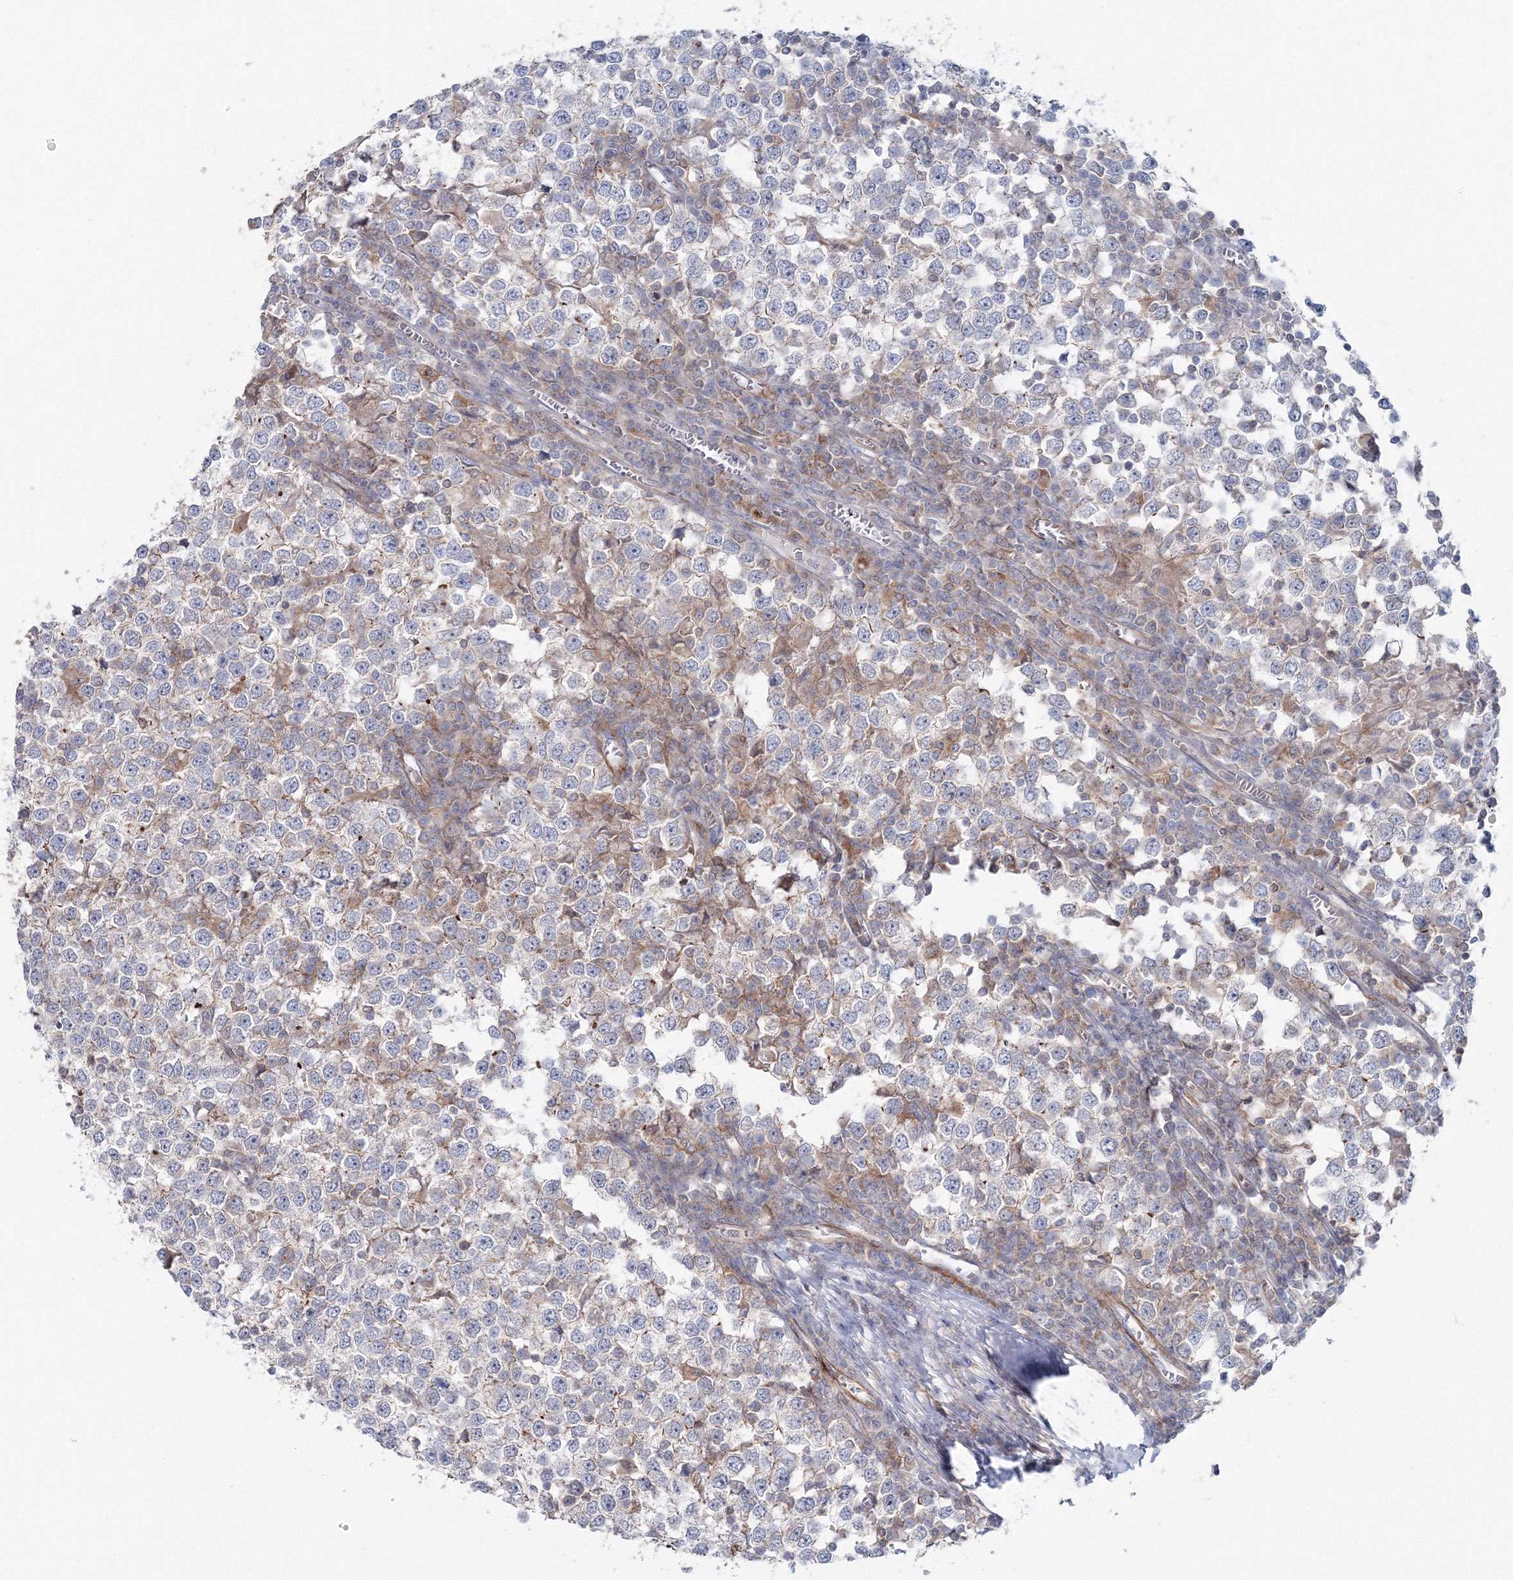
{"staining": {"intensity": "moderate", "quantity": "<25%", "location": "cytoplasmic/membranous"}, "tissue": "testis cancer", "cell_type": "Tumor cells", "image_type": "cancer", "snomed": [{"axis": "morphology", "description": "Seminoma, NOS"}, {"axis": "topography", "description": "Testis"}], "caption": "Immunohistochemical staining of human testis cancer (seminoma) exhibits low levels of moderate cytoplasmic/membranous protein positivity in approximately <25% of tumor cells.", "gene": "GGA2", "patient": {"sex": "male", "age": 65}}